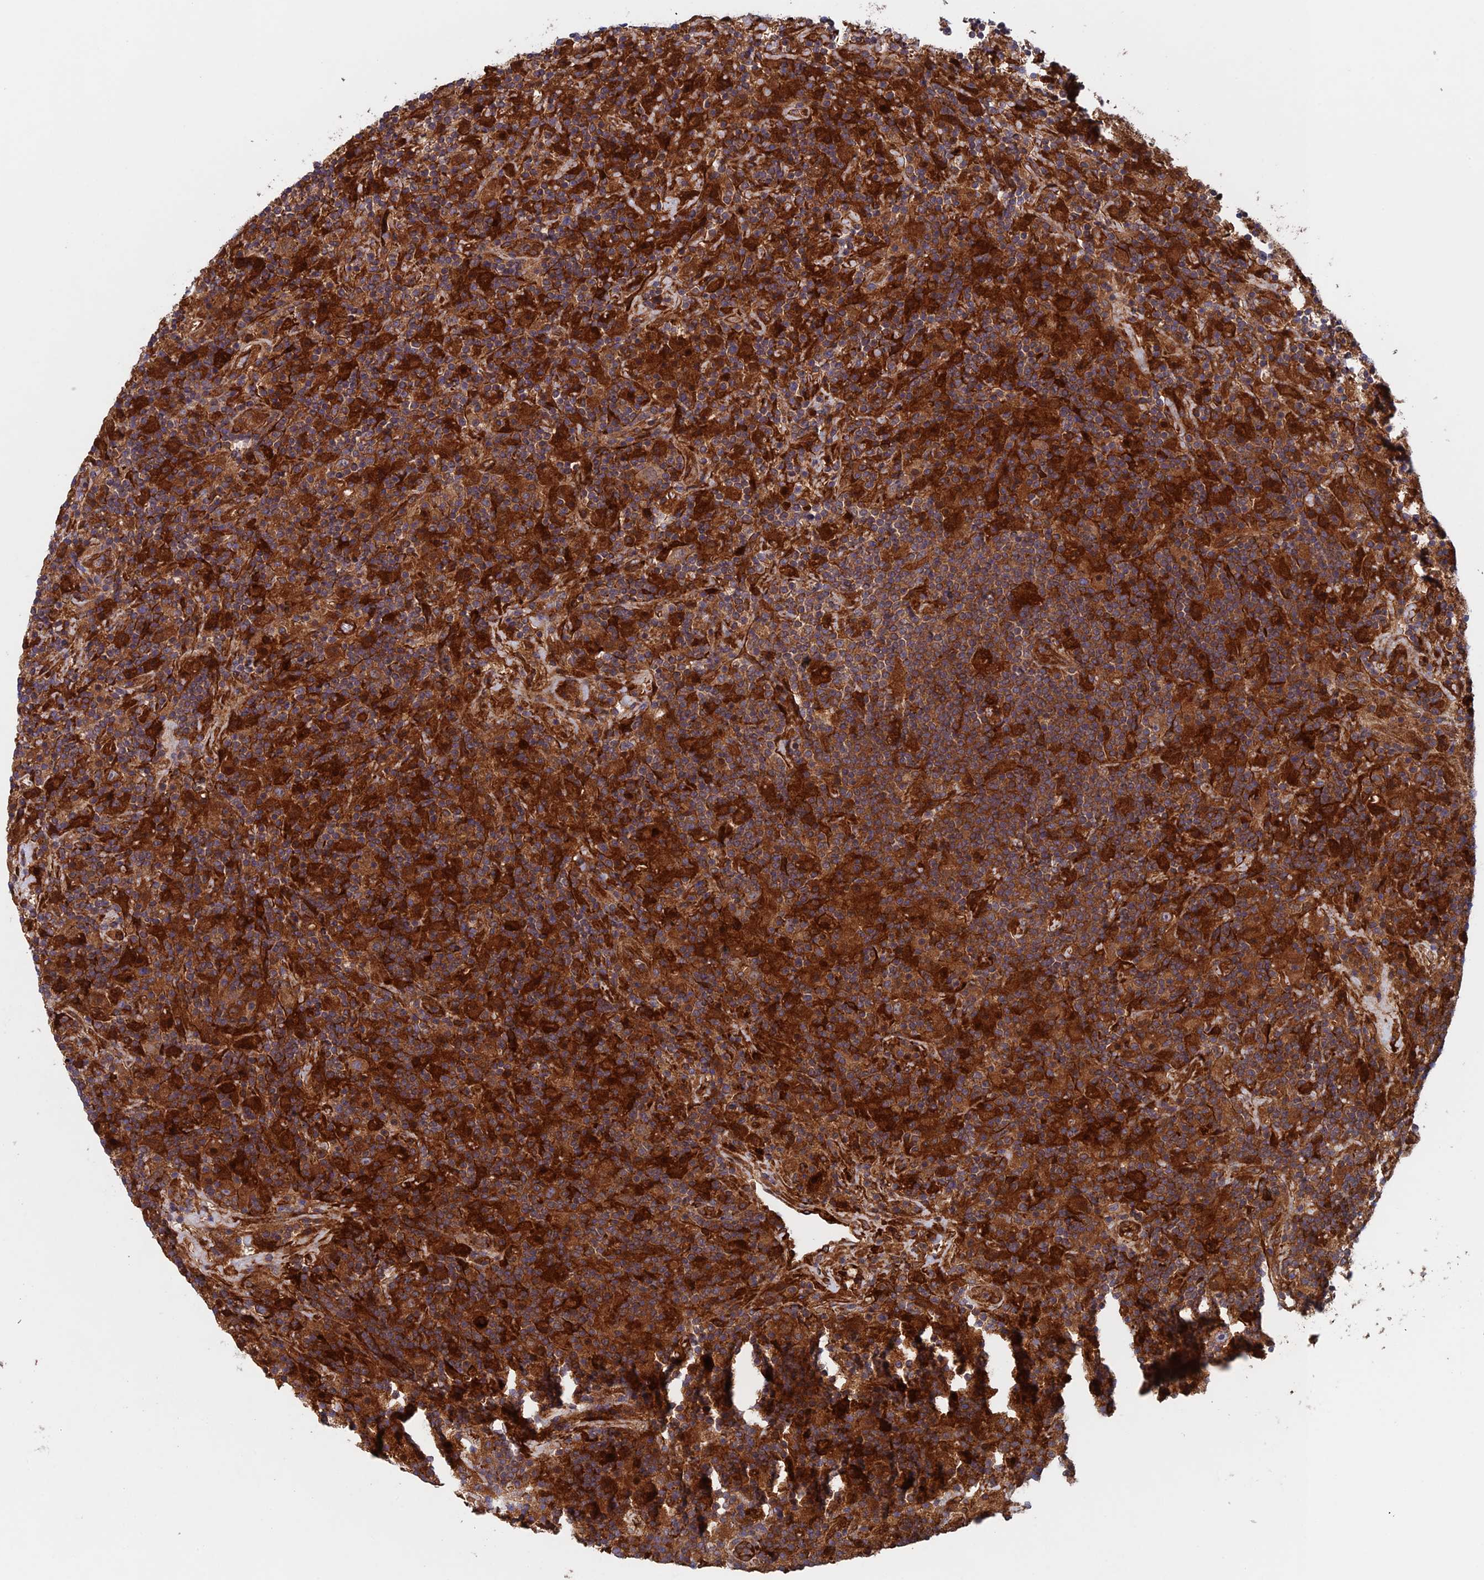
{"staining": {"intensity": "moderate", "quantity": ">75%", "location": "cytoplasmic/membranous"}, "tissue": "lymphoma", "cell_type": "Tumor cells", "image_type": "cancer", "snomed": [{"axis": "morphology", "description": "Hodgkin's disease, NOS"}, {"axis": "topography", "description": "Lymph node"}], "caption": "Lymphoma stained with IHC reveals moderate cytoplasmic/membranous expression in approximately >75% of tumor cells. (DAB IHC with brightfield microscopy, high magnification).", "gene": "NUDT16L1", "patient": {"sex": "male", "age": 70}}